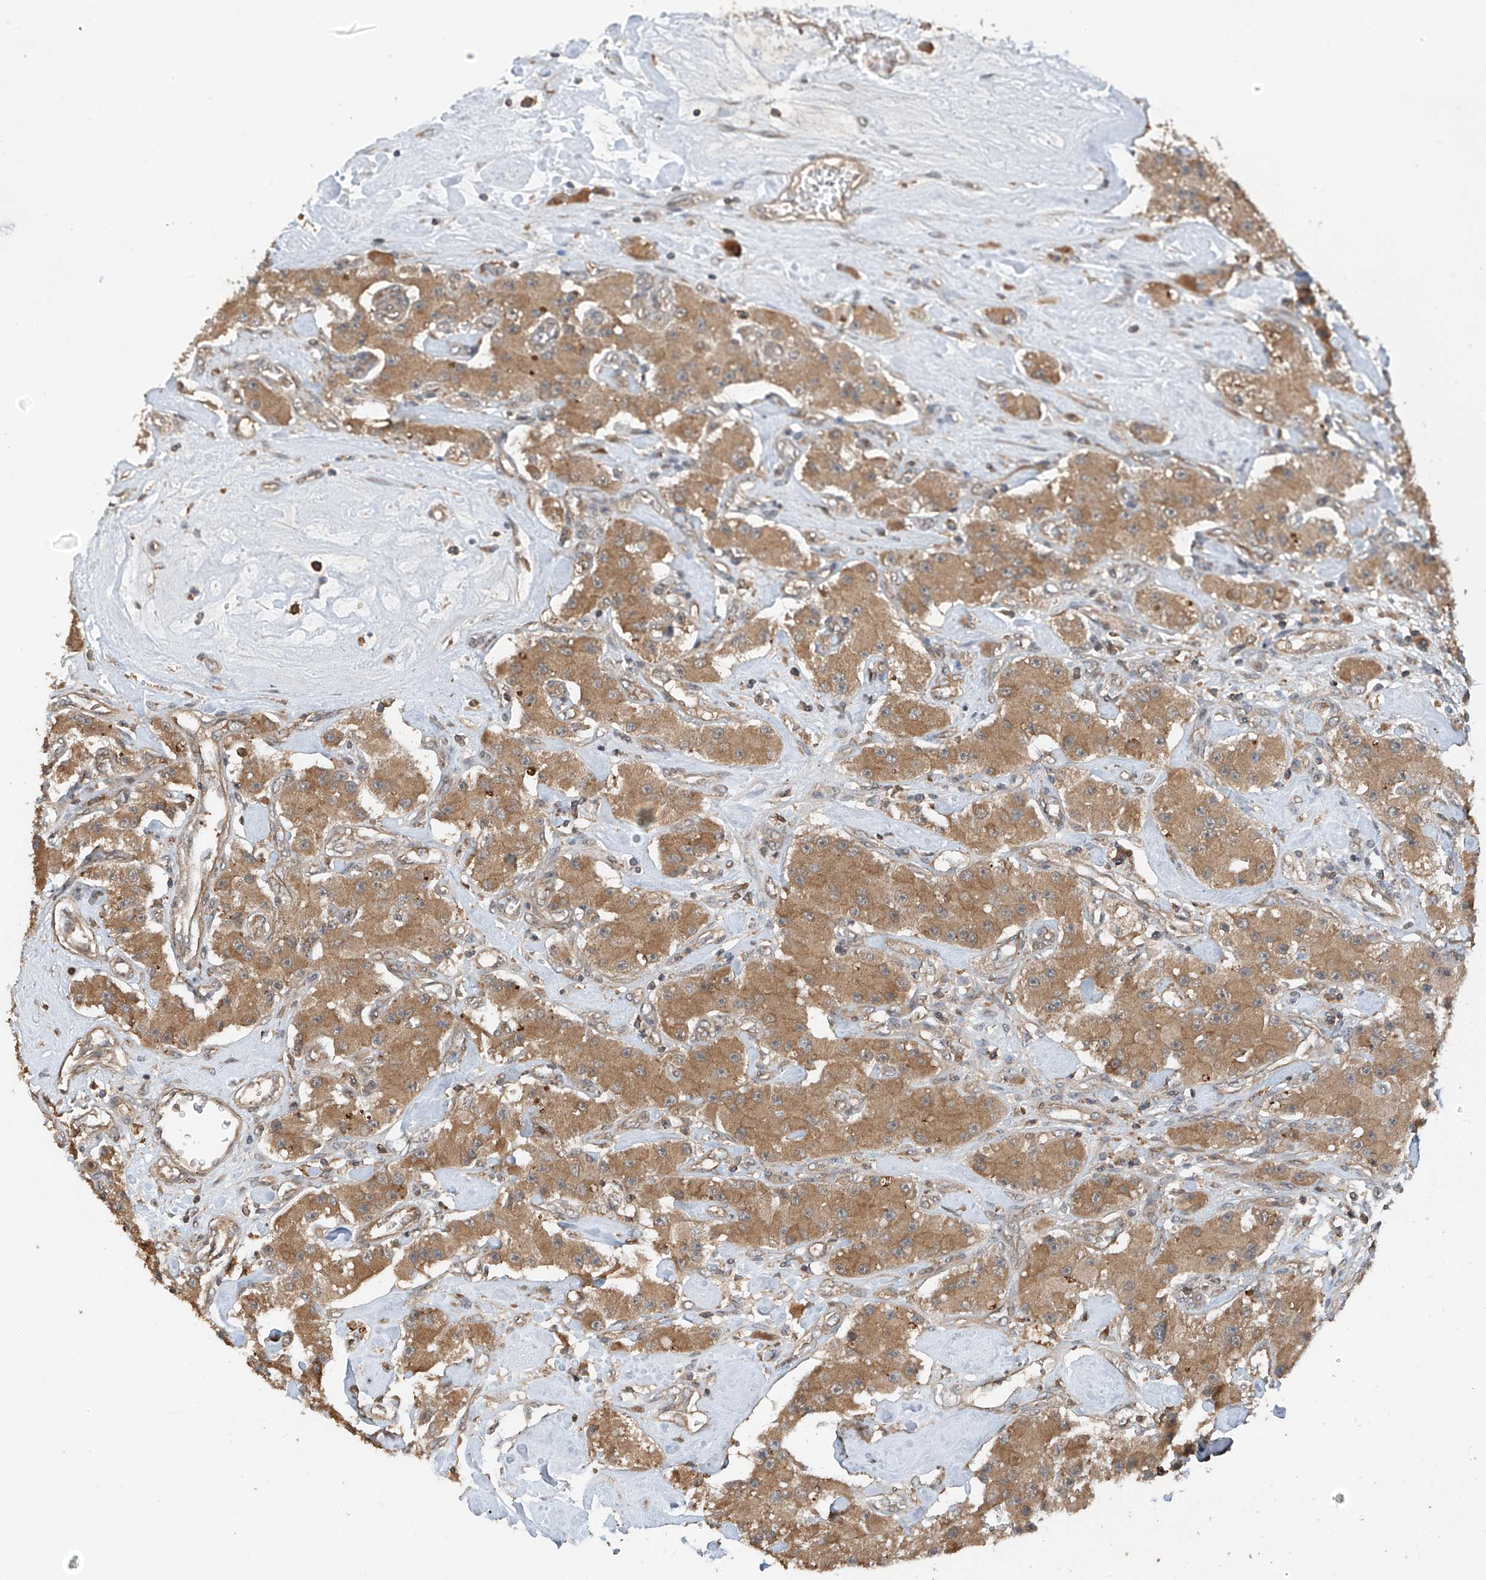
{"staining": {"intensity": "moderate", "quantity": ">75%", "location": "cytoplasmic/membranous"}, "tissue": "carcinoid", "cell_type": "Tumor cells", "image_type": "cancer", "snomed": [{"axis": "morphology", "description": "Carcinoid, malignant, NOS"}, {"axis": "topography", "description": "Pancreas"}], "caption": "Human malignant carcinoid stained with a brown dye demonstrates moderate cytoplasmic/membranous positive staining in about >75% of tumor cells.", "gene": "RPAIN", "patient": {"sex": "male", "age": 41}}